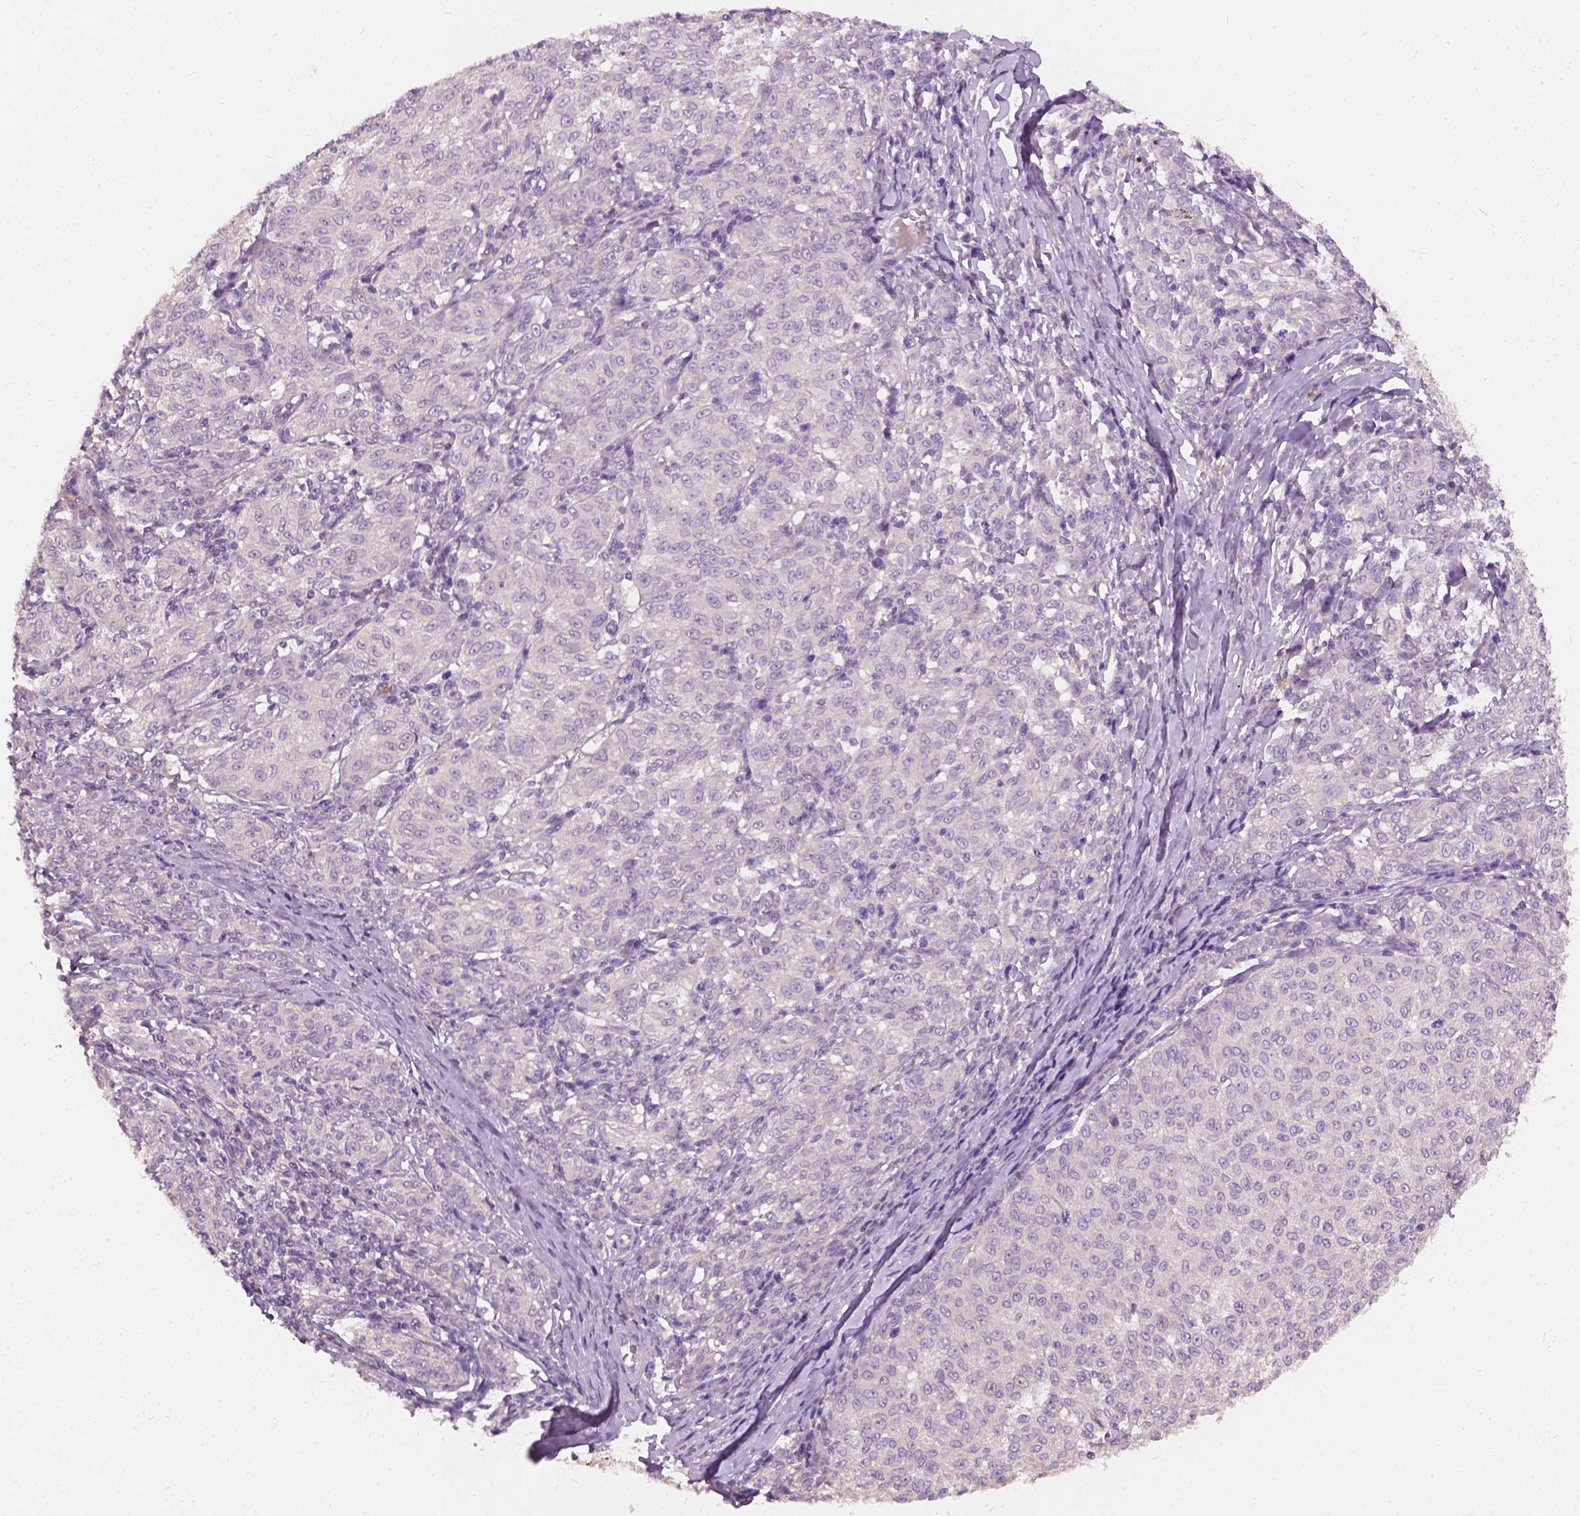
{"staining": {"intensity": "negative", "quantity": "none", "location": "none"}, "tissue": "melanoma", "cell_type": "Tumor cells", "image_type": "cancer", "snomed": [{"axis": "morphology", "description": "Malignant melanoma, NOS"}, {"axis": "topography", "description": "Skin"}], "caption": "IHC of melanoma demonstrates no positivity in tumor cells.", "gene": "KRT17", "patient": {"sex": "female", "age": 72}}